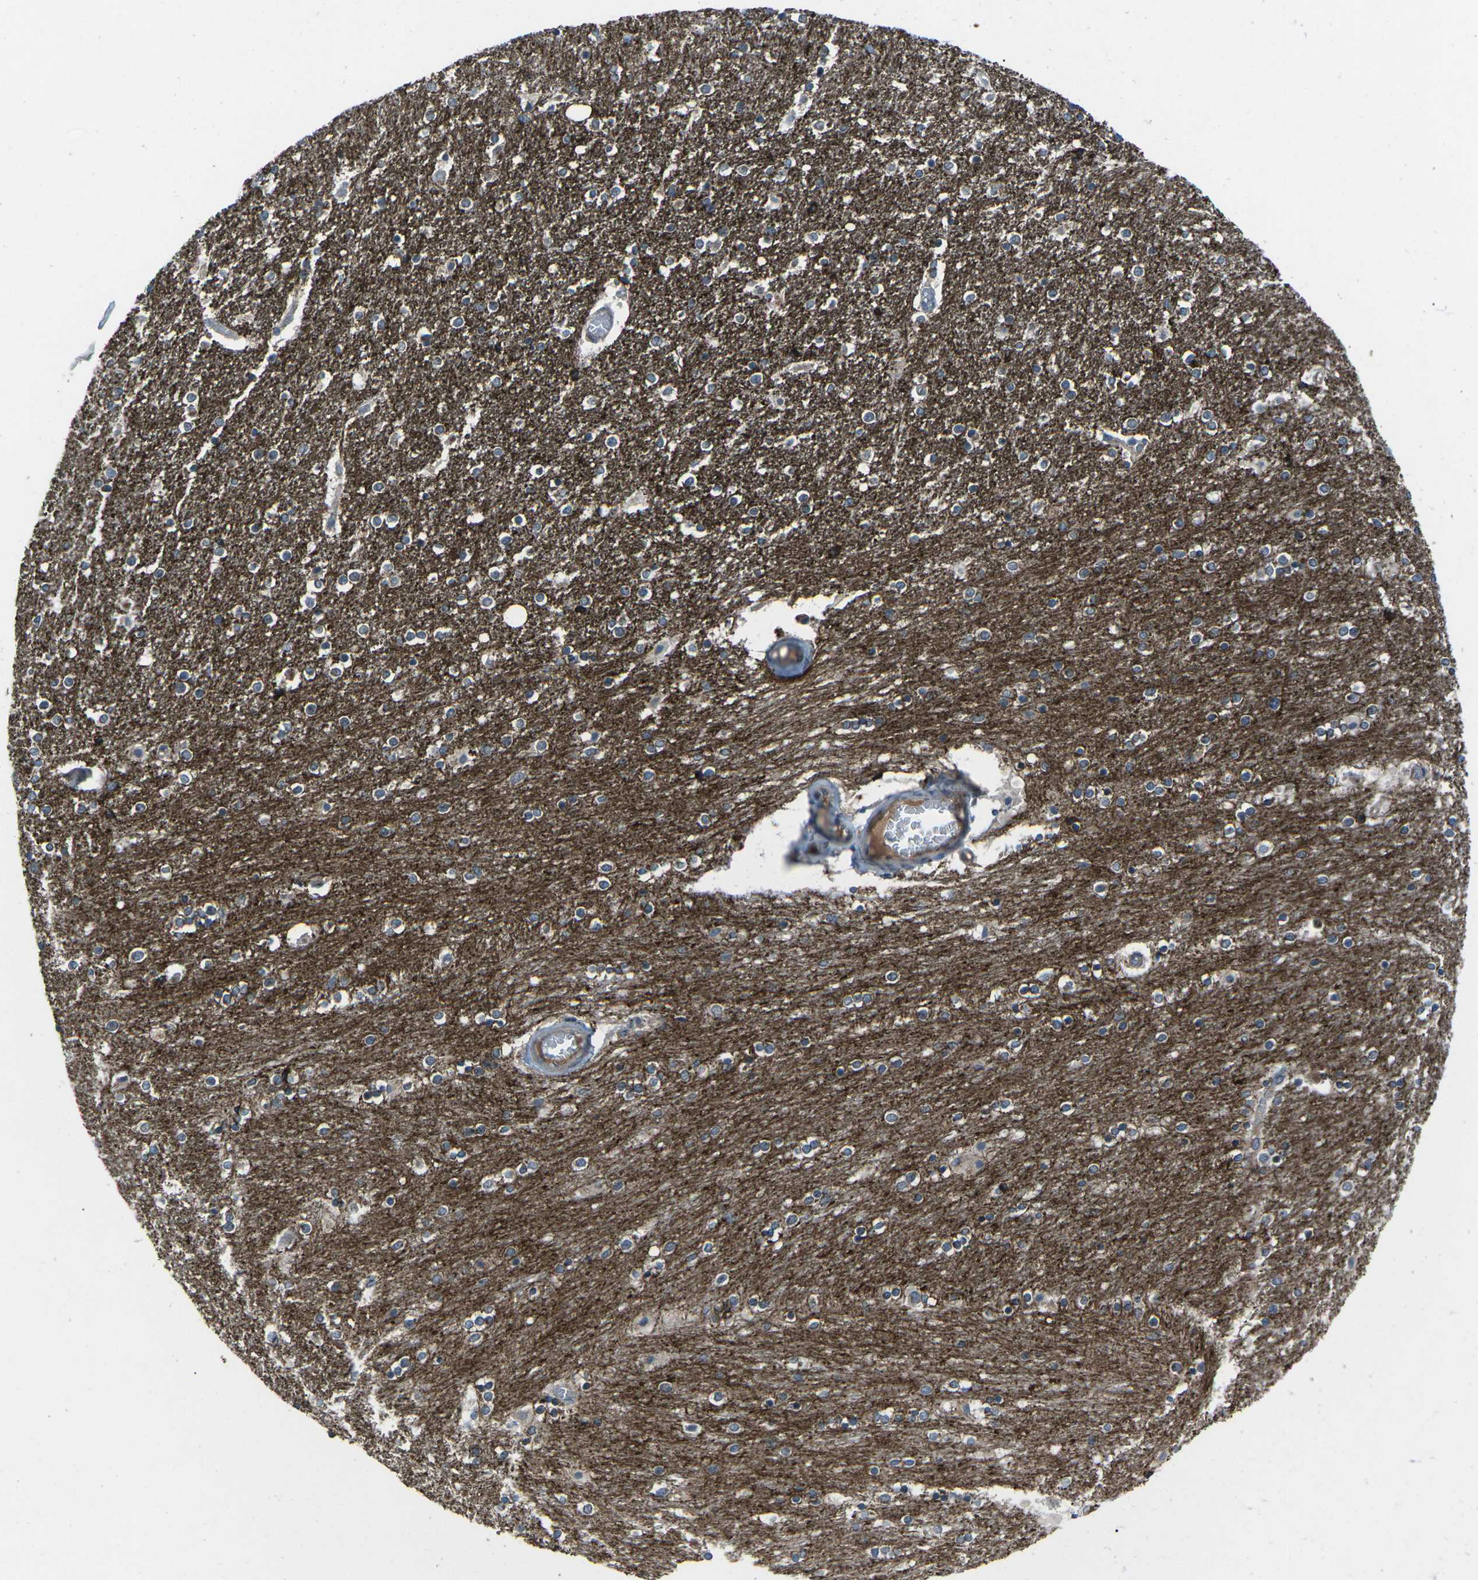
{"staining": {"intensity": "weak", "quantity": "25%-75%", "location": "cytoplasmic/membranous"}, "tissue": "caudate", "cell_type": "Glial cells", "image_type": "normal", "snomed": [{"axis": "morphology", "description": "Normal tissue, NOS"}, {"axis": "topography", "description": "Lateral ventricle wall"}], "caption": "DAB (3,3'-diaminobenzidine) immunohistochemical staining of normal caudate reveals weak cytoplasmic/membranous protein staining in about 25%-75% of glial cells.", "gene": "CDK16", "patient": {"sex": "female", "age": 54}}